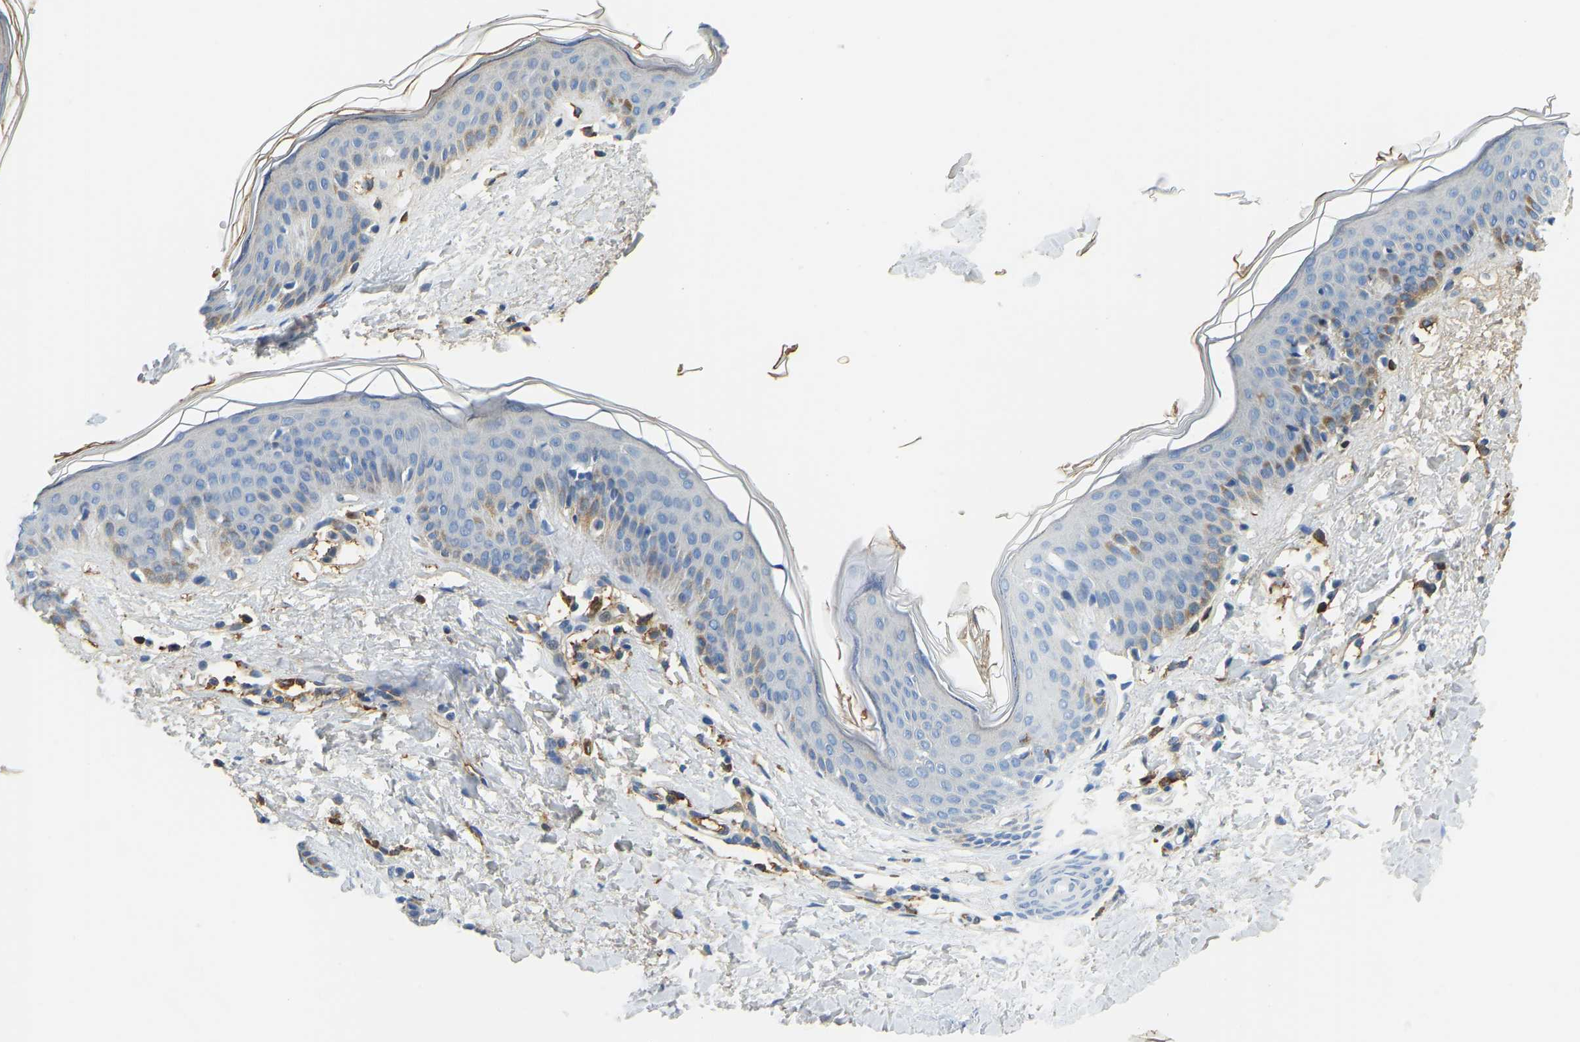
{"staining": {"intensity": "weak", "quantity": ">75%", "location": "nuclear"}, "tissue": "skin", "cell_type": "Fibroblasts", "image_type": "normal", "snomed": [{"axis": "morphology", "description": "Normal tissue, NOS"}, {"axis": "topography", "description": "Skin"}], "caption": "Fibroblasts display weak nuclear positivity in about >75% of cells in unremarkable skin.", "gene": "THBS4", "patient": {"sex": "female", "age": 17}}